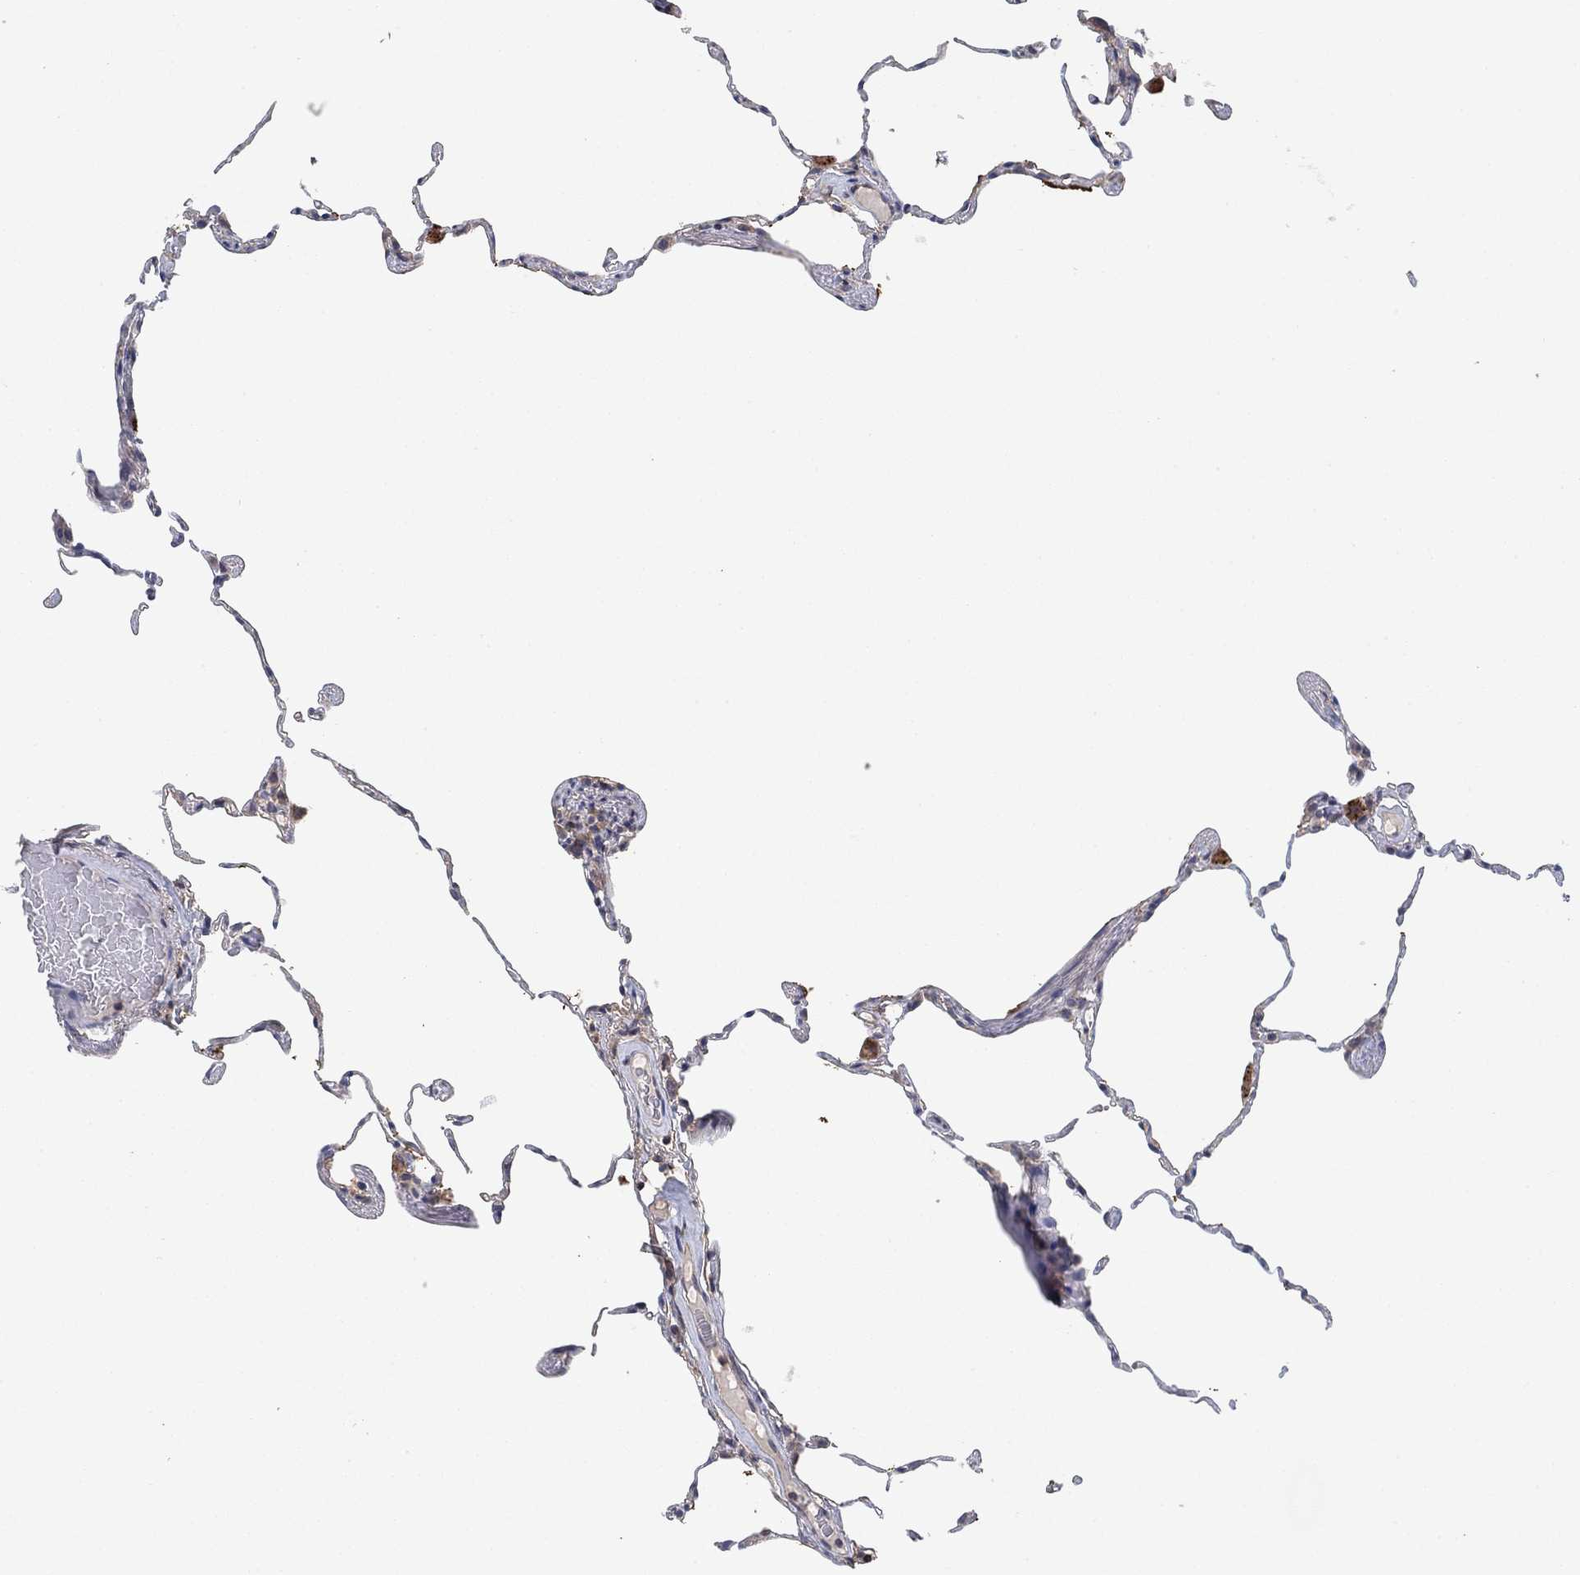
{"staining": {"intensity": "negative", "quantity": "none", "location": "none"}, "tissue": "lung", "cell_type": "Alveolar cells", "image_type": "normal", "snomed": [{"axis": "morphology", "description": "Normal tissue, NOS"}, {"axis": "topography", "description": "Lung"}], "caption": "Lung was stained to show a protein in brown. There is no significant staining in alveolar cells. (IHC, brightfield microscopy, high magnification).", "gene": "CCDC43", "patient": {"sex": "female", "age": 57}}